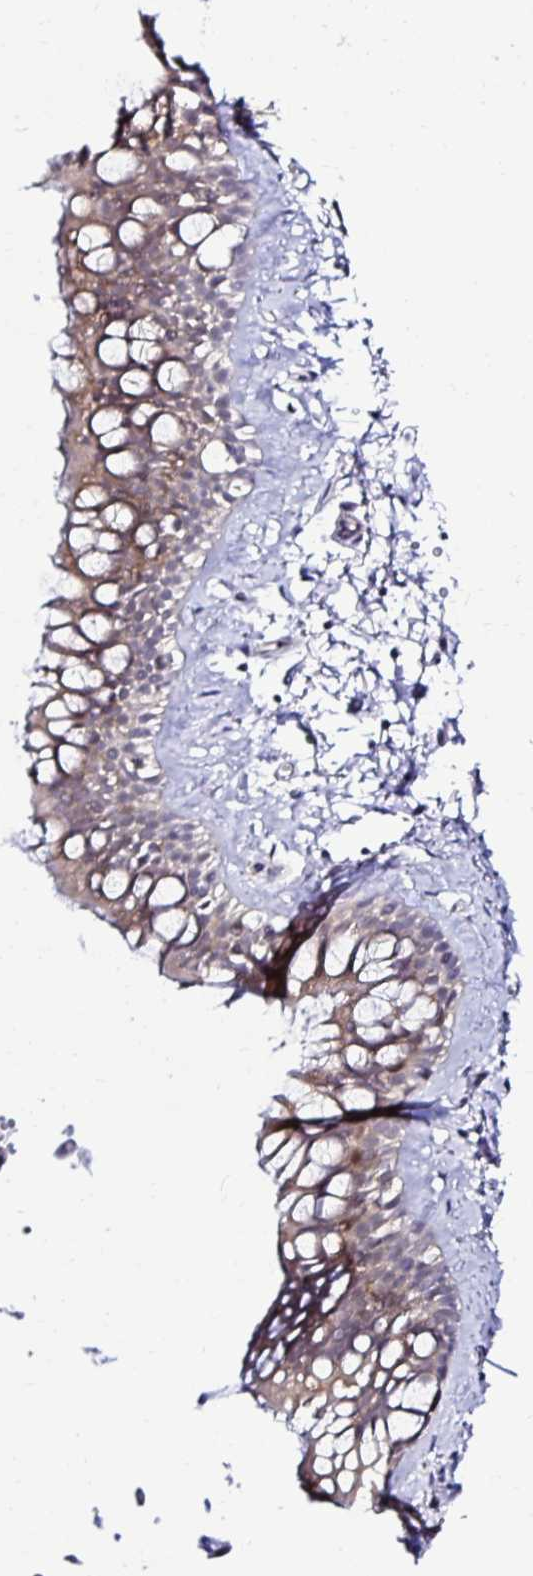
{"staining": {"intensity": "moderate", "quantity": "25%-75%", "location": "cytoplasmic/membranous,nuclear"}, "tissue": "bronchus", "cell_type": "Respiratory epithelial cells", "image_type": "normal", "snomed": [{"axis": "morphology", "description": "Normal tissue, NOS"}, {"axis": "topography", "description": "Bronchus"}], "caption": "This photomicrograph shows IHC staining of benign bronchus, with medium moderate cytoplasmic/membranous,nuclear positivity in about 25%-75% of respiratory epithelial cells.", "gene": "PSMD3", "patient": {"sex": "female", "age": 59}}